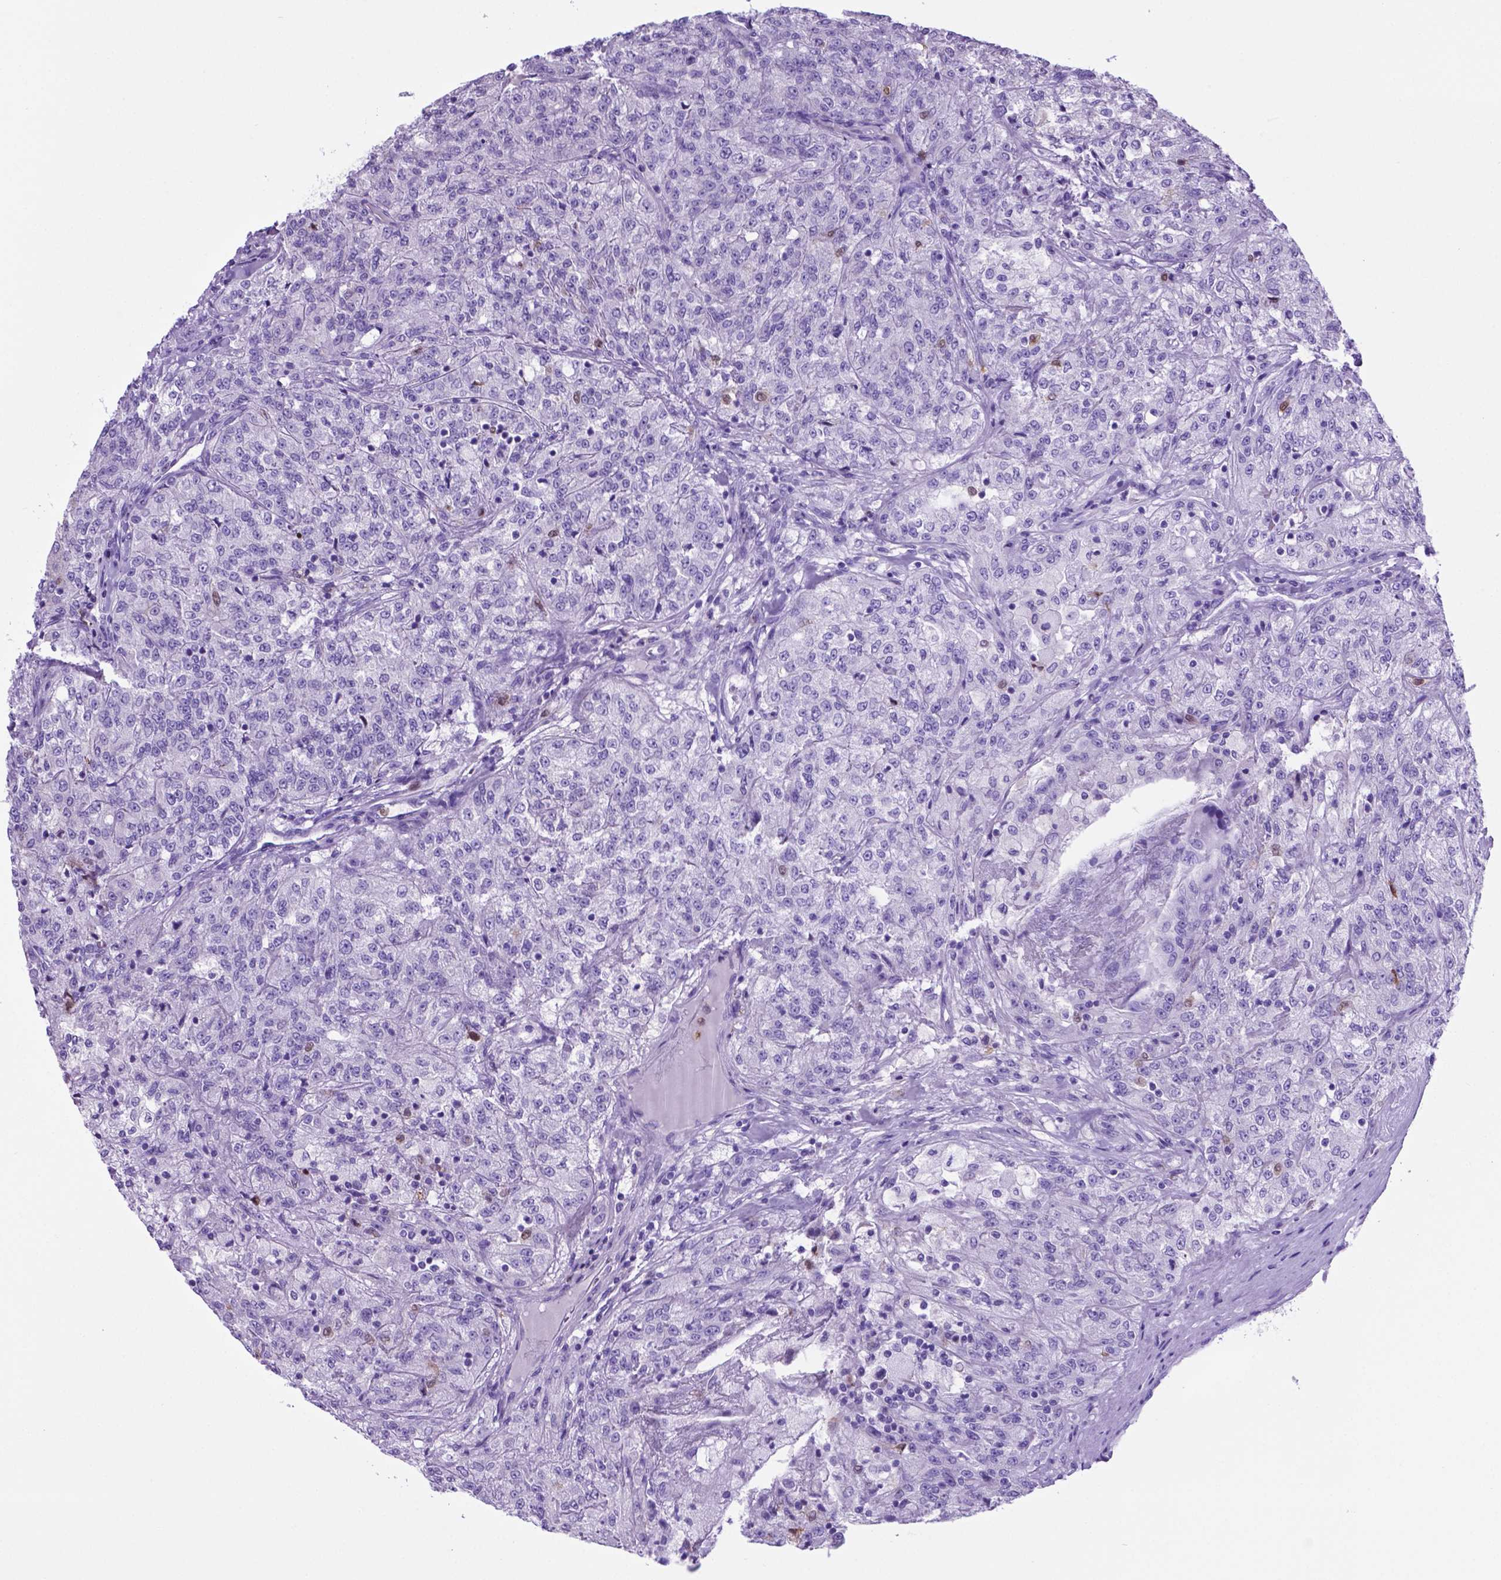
{"staining": {"intensity": "negative", "quantity": "none", "location": "none"}, "tissue": "renal cancer", "cell_type": "Tumor cells", "image_type": "cancer", "snomed": [{"axis": "morphology", "description": "Adenocarcinoma, NOS"}, {"axis": "topography", "description": "Kidney"}], "caption": "Tumor cells are negative for brown protein staining in renal cancer.", "gene": "LZTR1", "patient": {"sex": "female", "age": 63}}